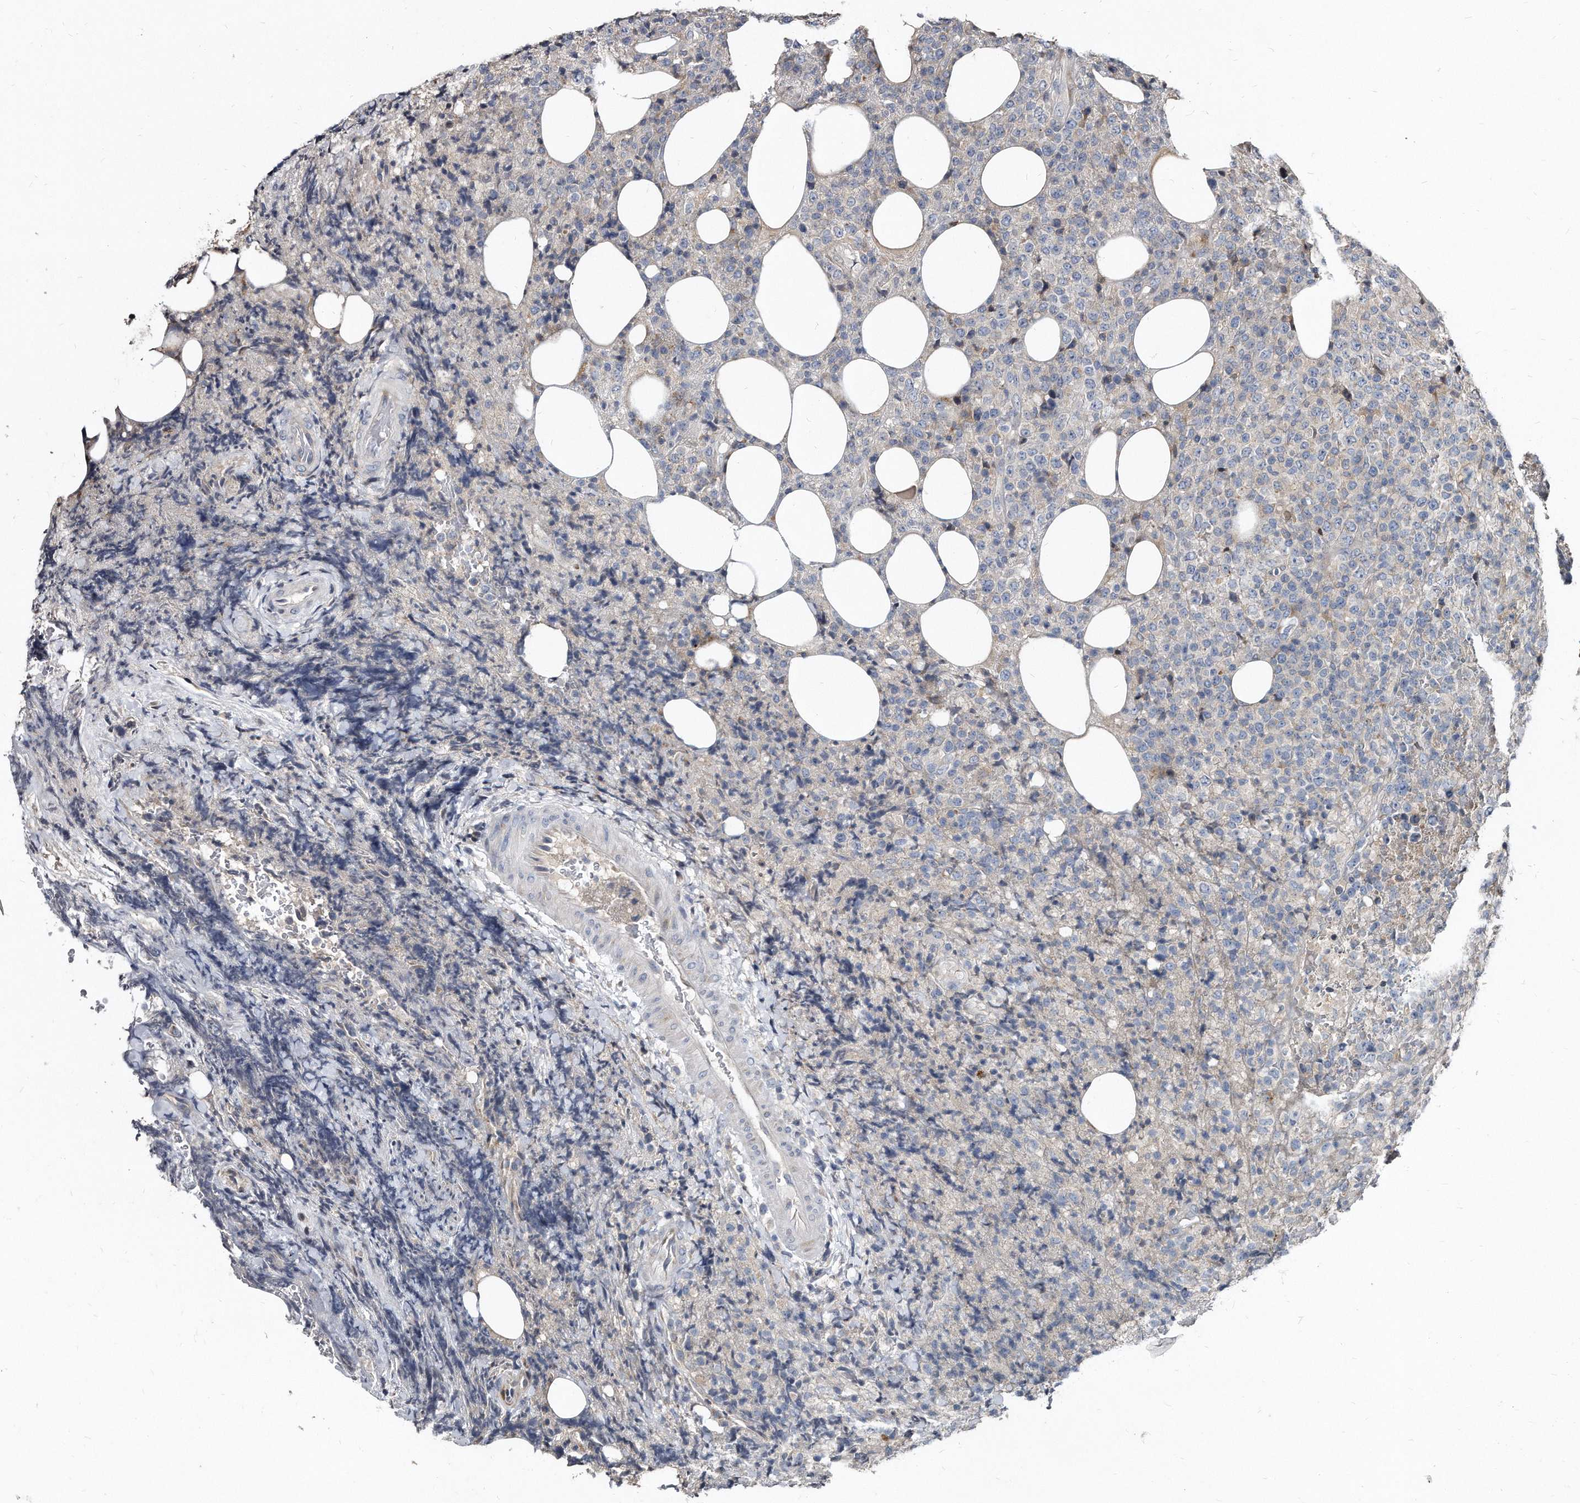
{"staining": {"intensity": "negative", "quantity": "none", "location": "none"}, "tissue": "lymphoma", "cell_type": "Tumor cells", "image_type": "cancer", "snomed": [{"axis": "morphology", "description": "Malignant lymphoma, non-Hodgkin's type, High grade"}, {"axis": "topography", "description": "Lymph node"}], "caption": "High magnification brightfield microscopy of lymphoma stained with DAB (brown) and counterstained with hematoxylin (blue): tumor cells show no significant staining.", "gene": "KLHDC3", "patient": {"sex": "male", "age": 13}}